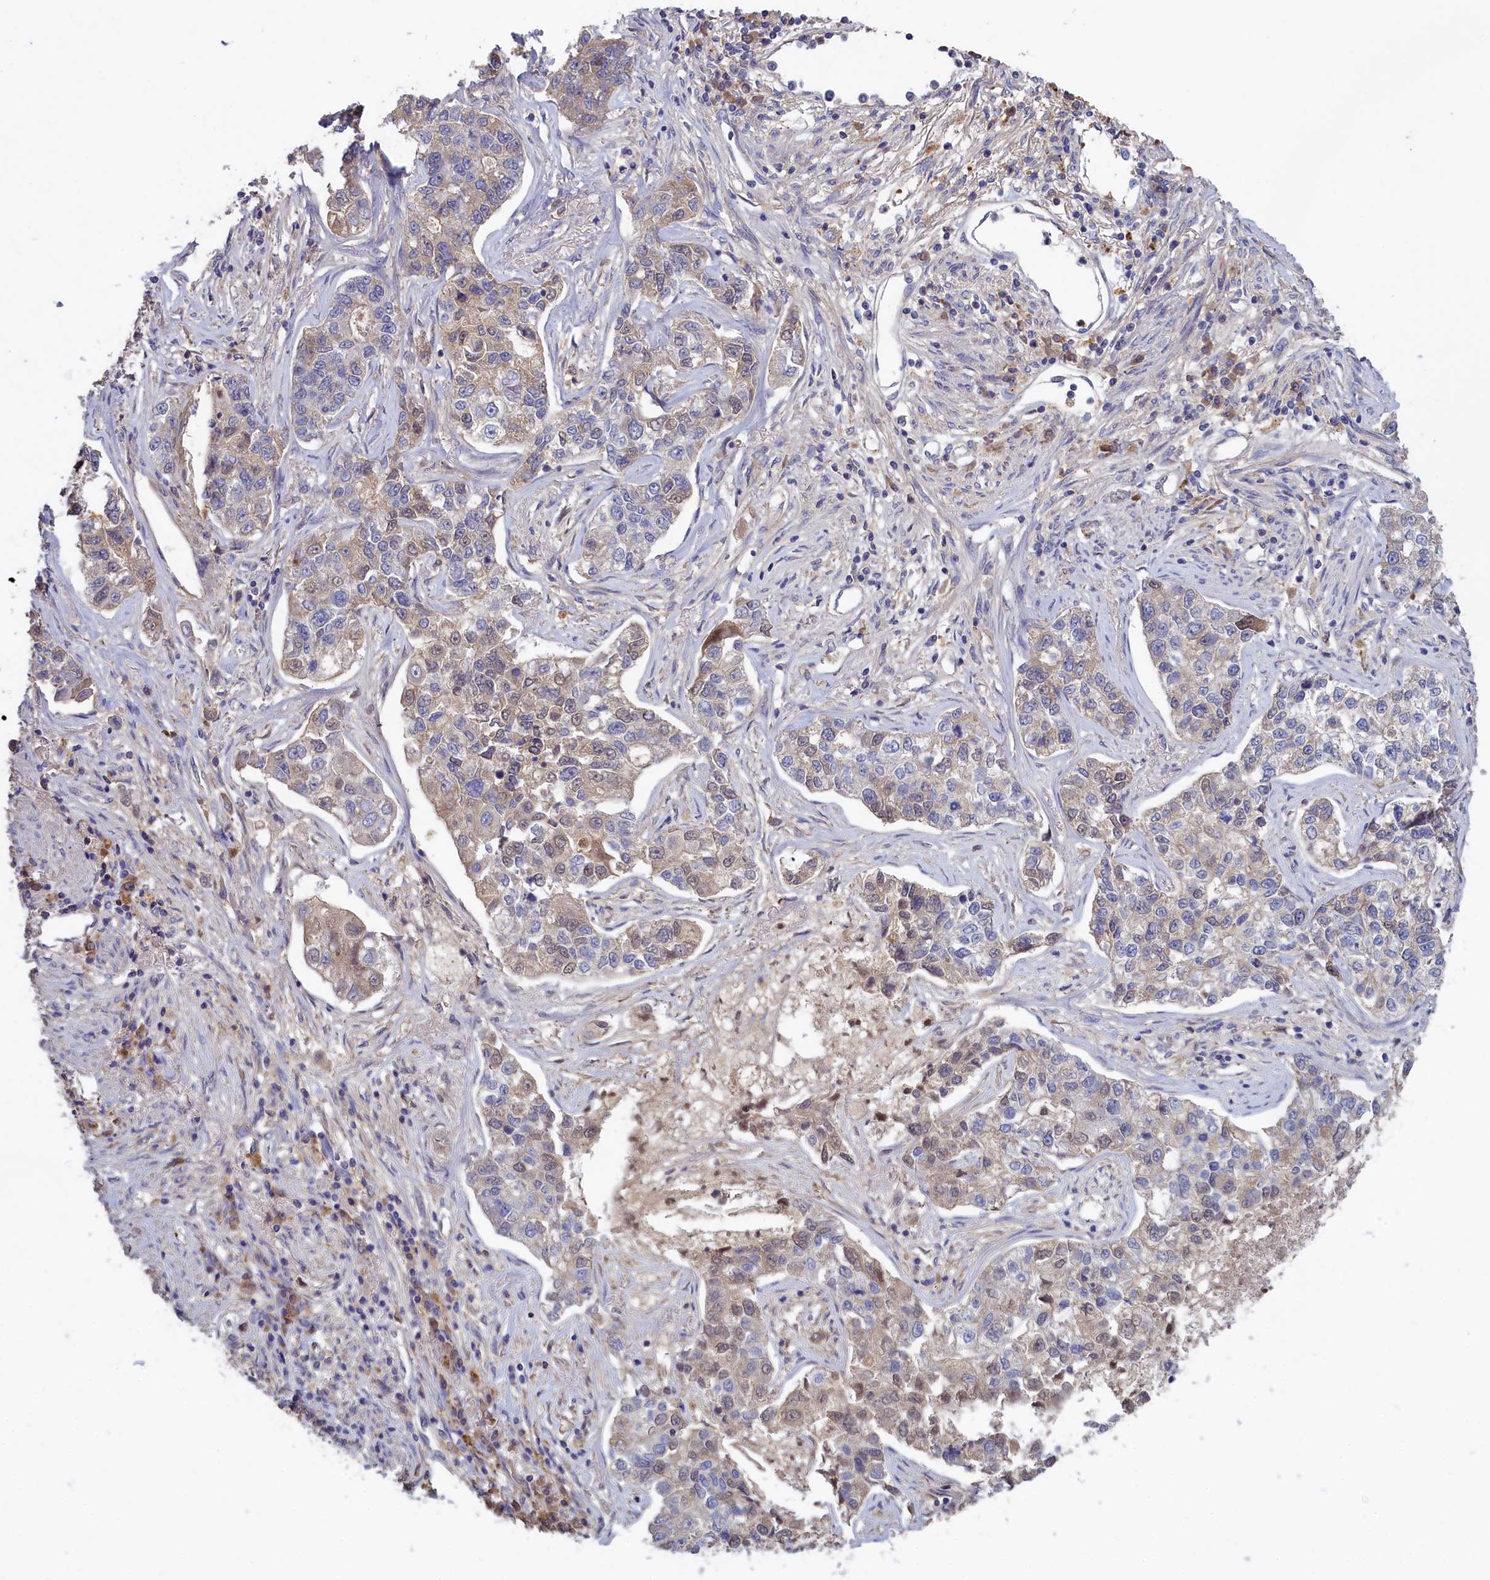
{"staining": {"intensity": "weak", "quantity": "25%-75%", "location": "cytoplasmic/membranous"}, "tissue": "lung cancer", "cell_type": "Tumor cells", "image_type": "cancer", "snomed": [{"axis": "morphology", "description": "Adenocarcinoma, NOS"}, {"axis": "topography", "description": "Lung"}], "caption": "A high-resolution micrograph shows immunohistochemistry staining of lung adenocarcinoma, which exhibits weak cytoplasmic/membranous staining in approximately 25%-75% of tumor cells.", "gene": "CELF5", "patient": {"sex": "male", "age": 49}}